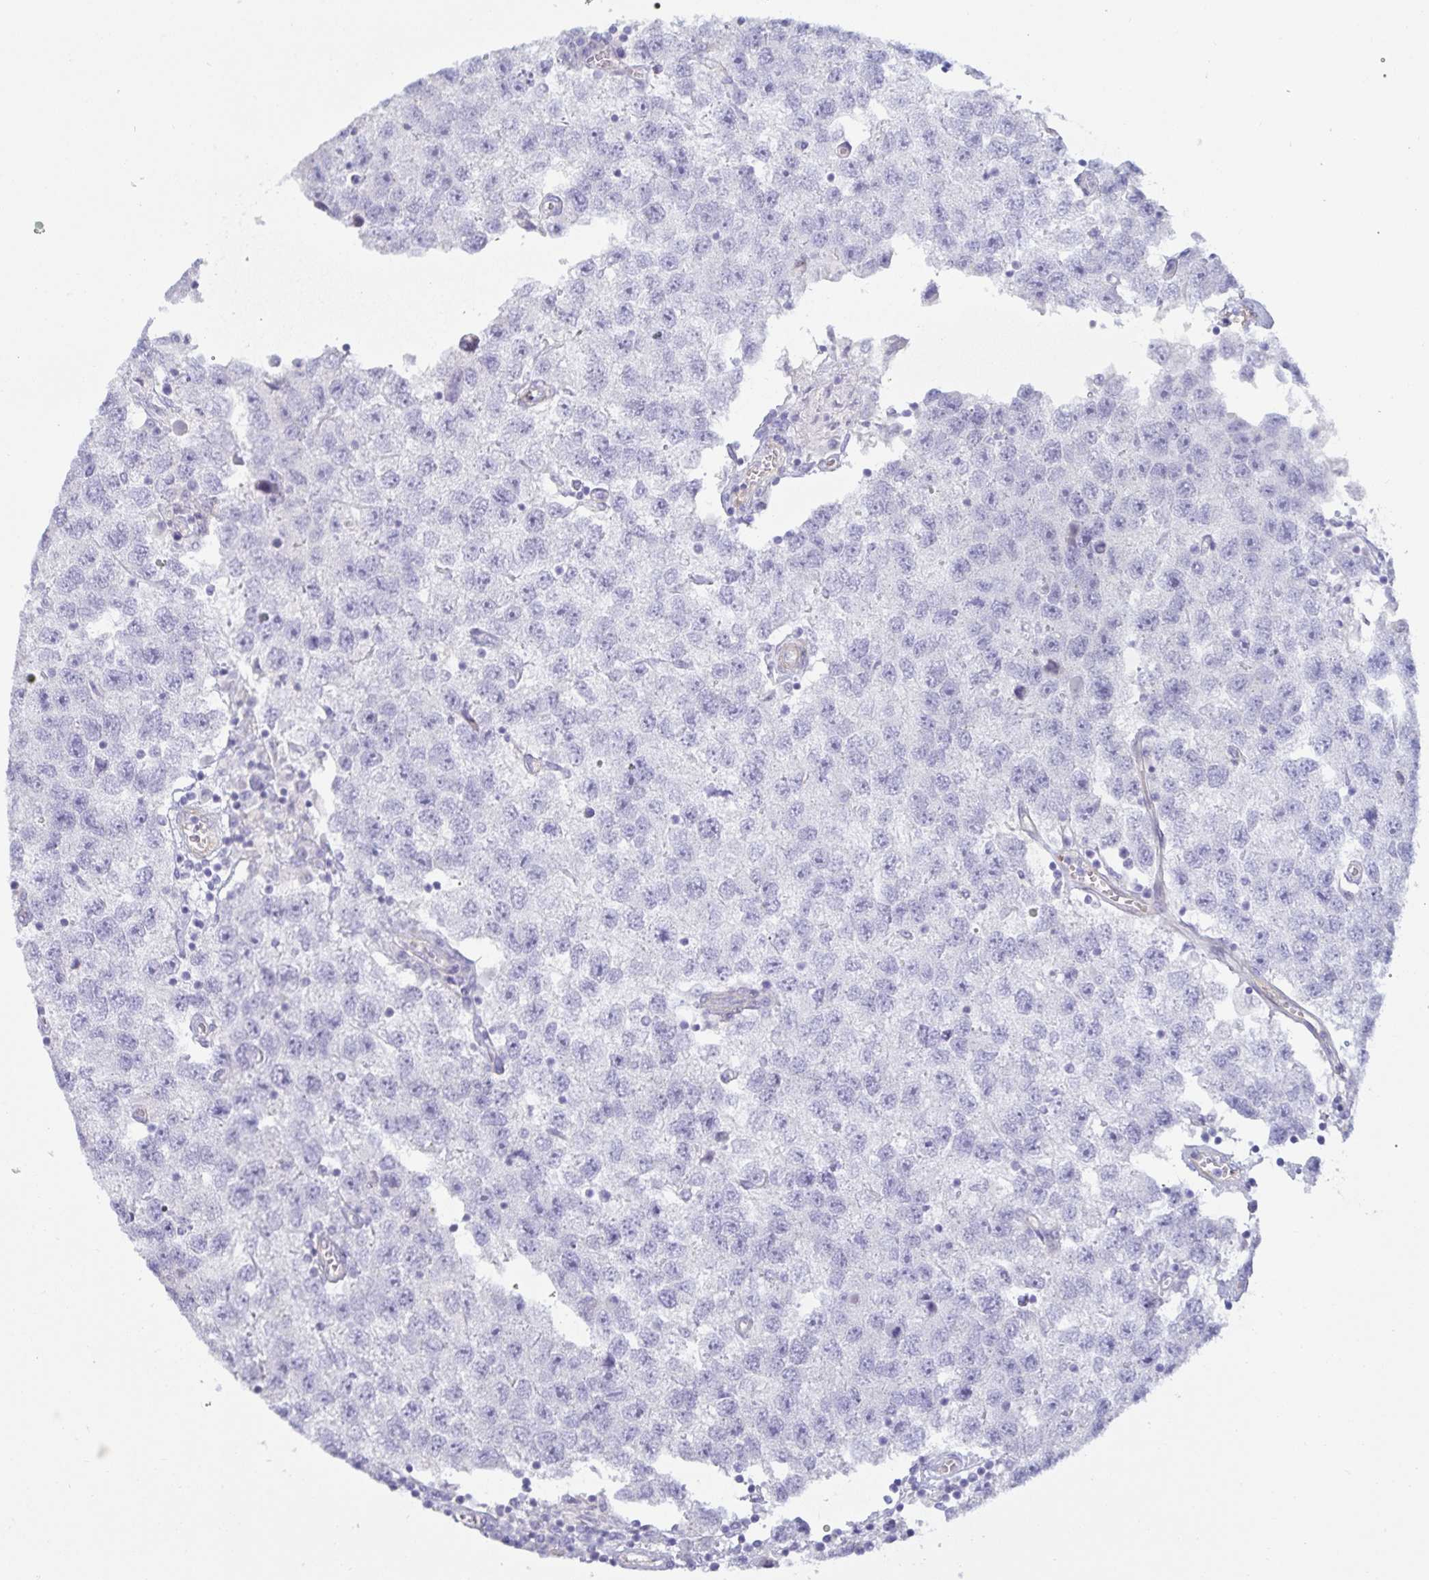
{"staining": {"intensity": "negative", "quantity": "none", "location": "none"}, "tissue": "testis cancer", "cell_type": "Tumor cells", "image_type": "cancer", "snomed": [{"axis": "morphology", "description": "Seminoma, NOS"}, {"axis": "topography", "description": "Testis"}], "caption": "IHC of seminoma (testis) exhibits no staining in tumor cells. The staining was performed using DAB to visualize the protein expression in brown, while the nuclei were stained in blue with hematoxylin (Magnification: 20x).", "gene": "SPAG4", "patient": {"sex": "male", "age": 26}}